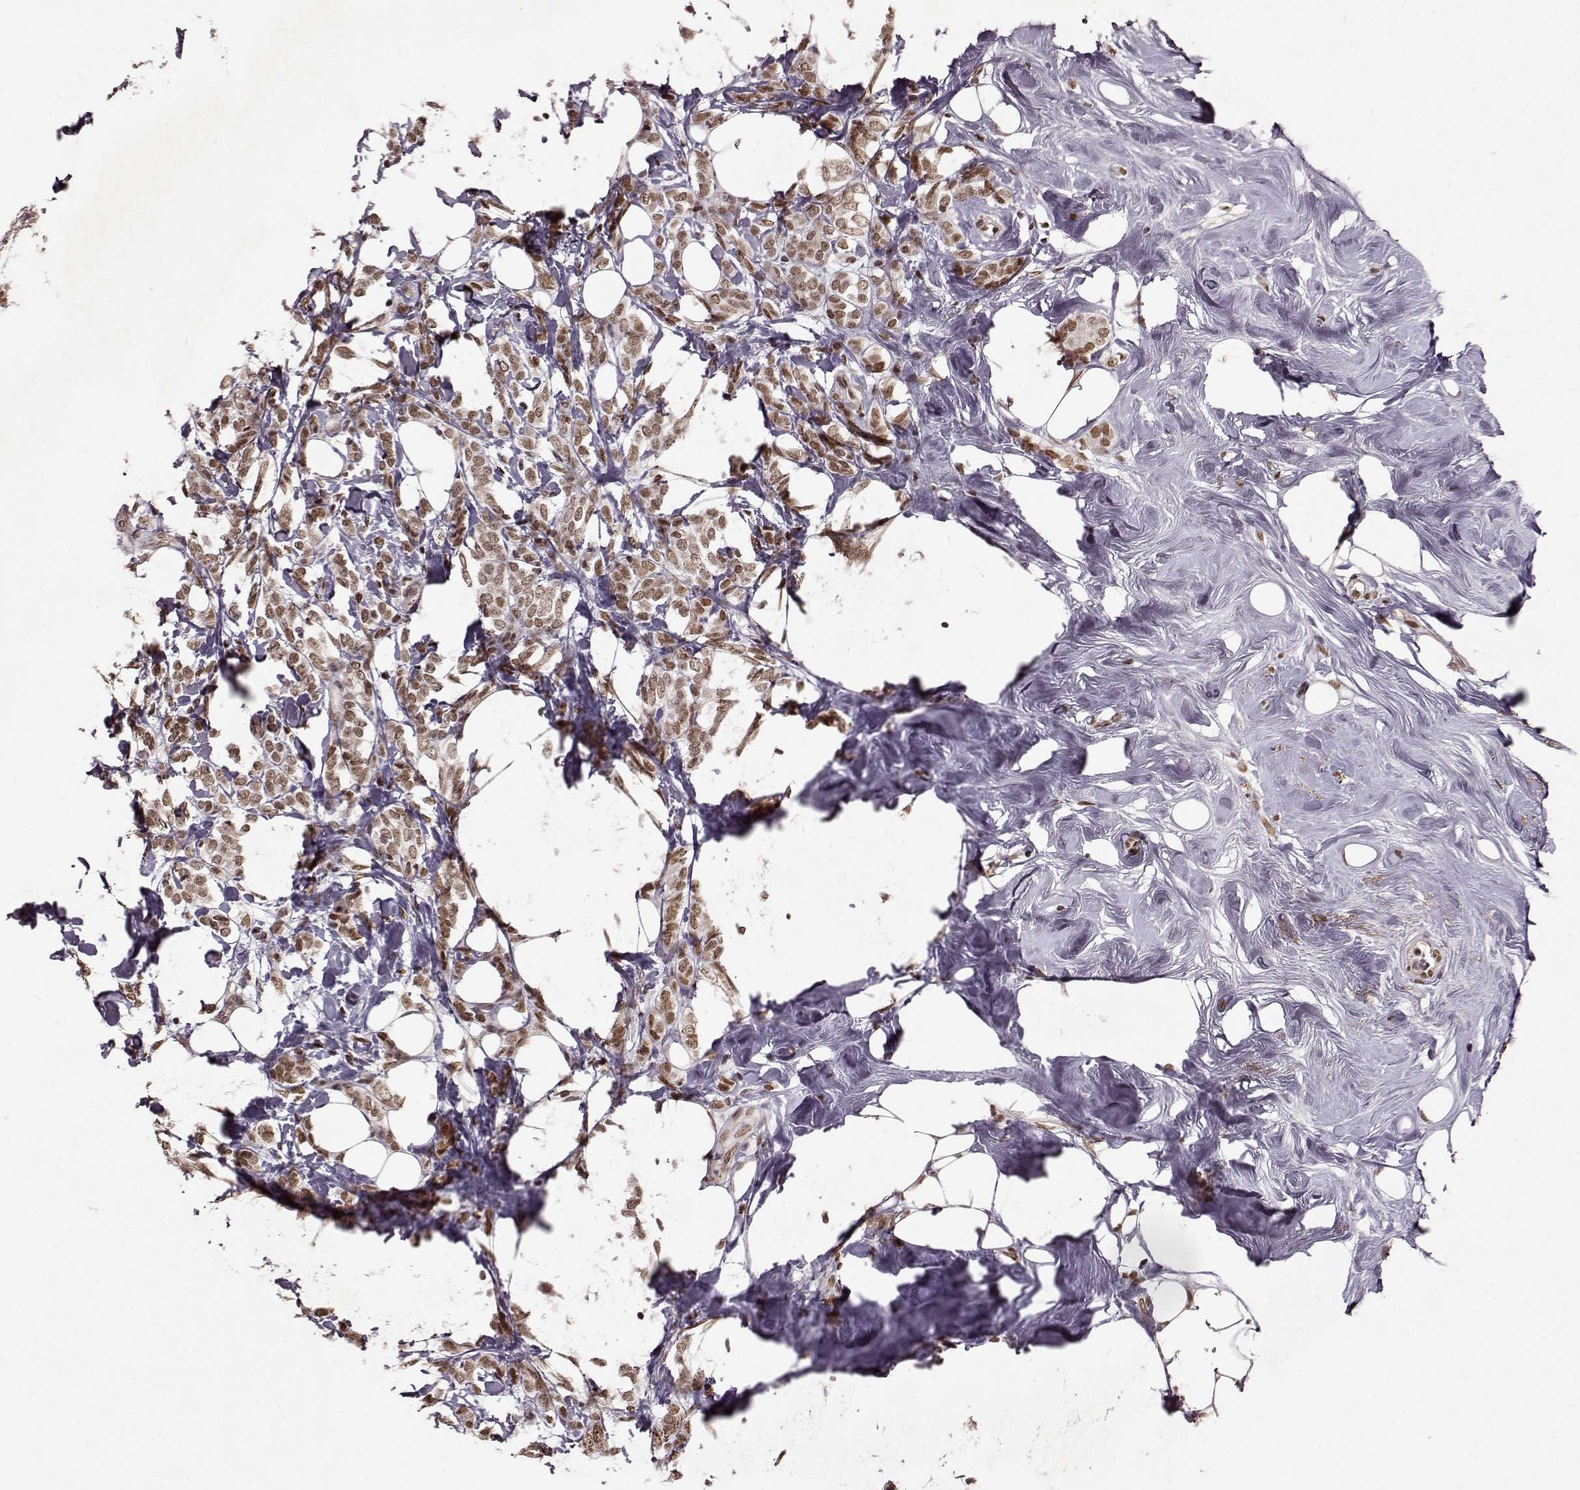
{"staining": {"intensity": "moderate", "quantity": ">75%", "location": "cytoplasmic/membranous"}, "tissue": "breast cancer", "cell_type": "Tumor cells", "image_type": "cancer", "snomed": [{"axis": "morphology", "description": "Lobular carcinoma"}, {"axis": "topography", "description": "Breast"}], "caption": "Lobular carcinoma (breast) tissue demonstrates moderate cytoplasmic/membranous staining in about >75% of tumor cells, visualized by immunohistochemistry.", "gene": "RRAGD", "patient": {"sex": "female", "age": 49}}